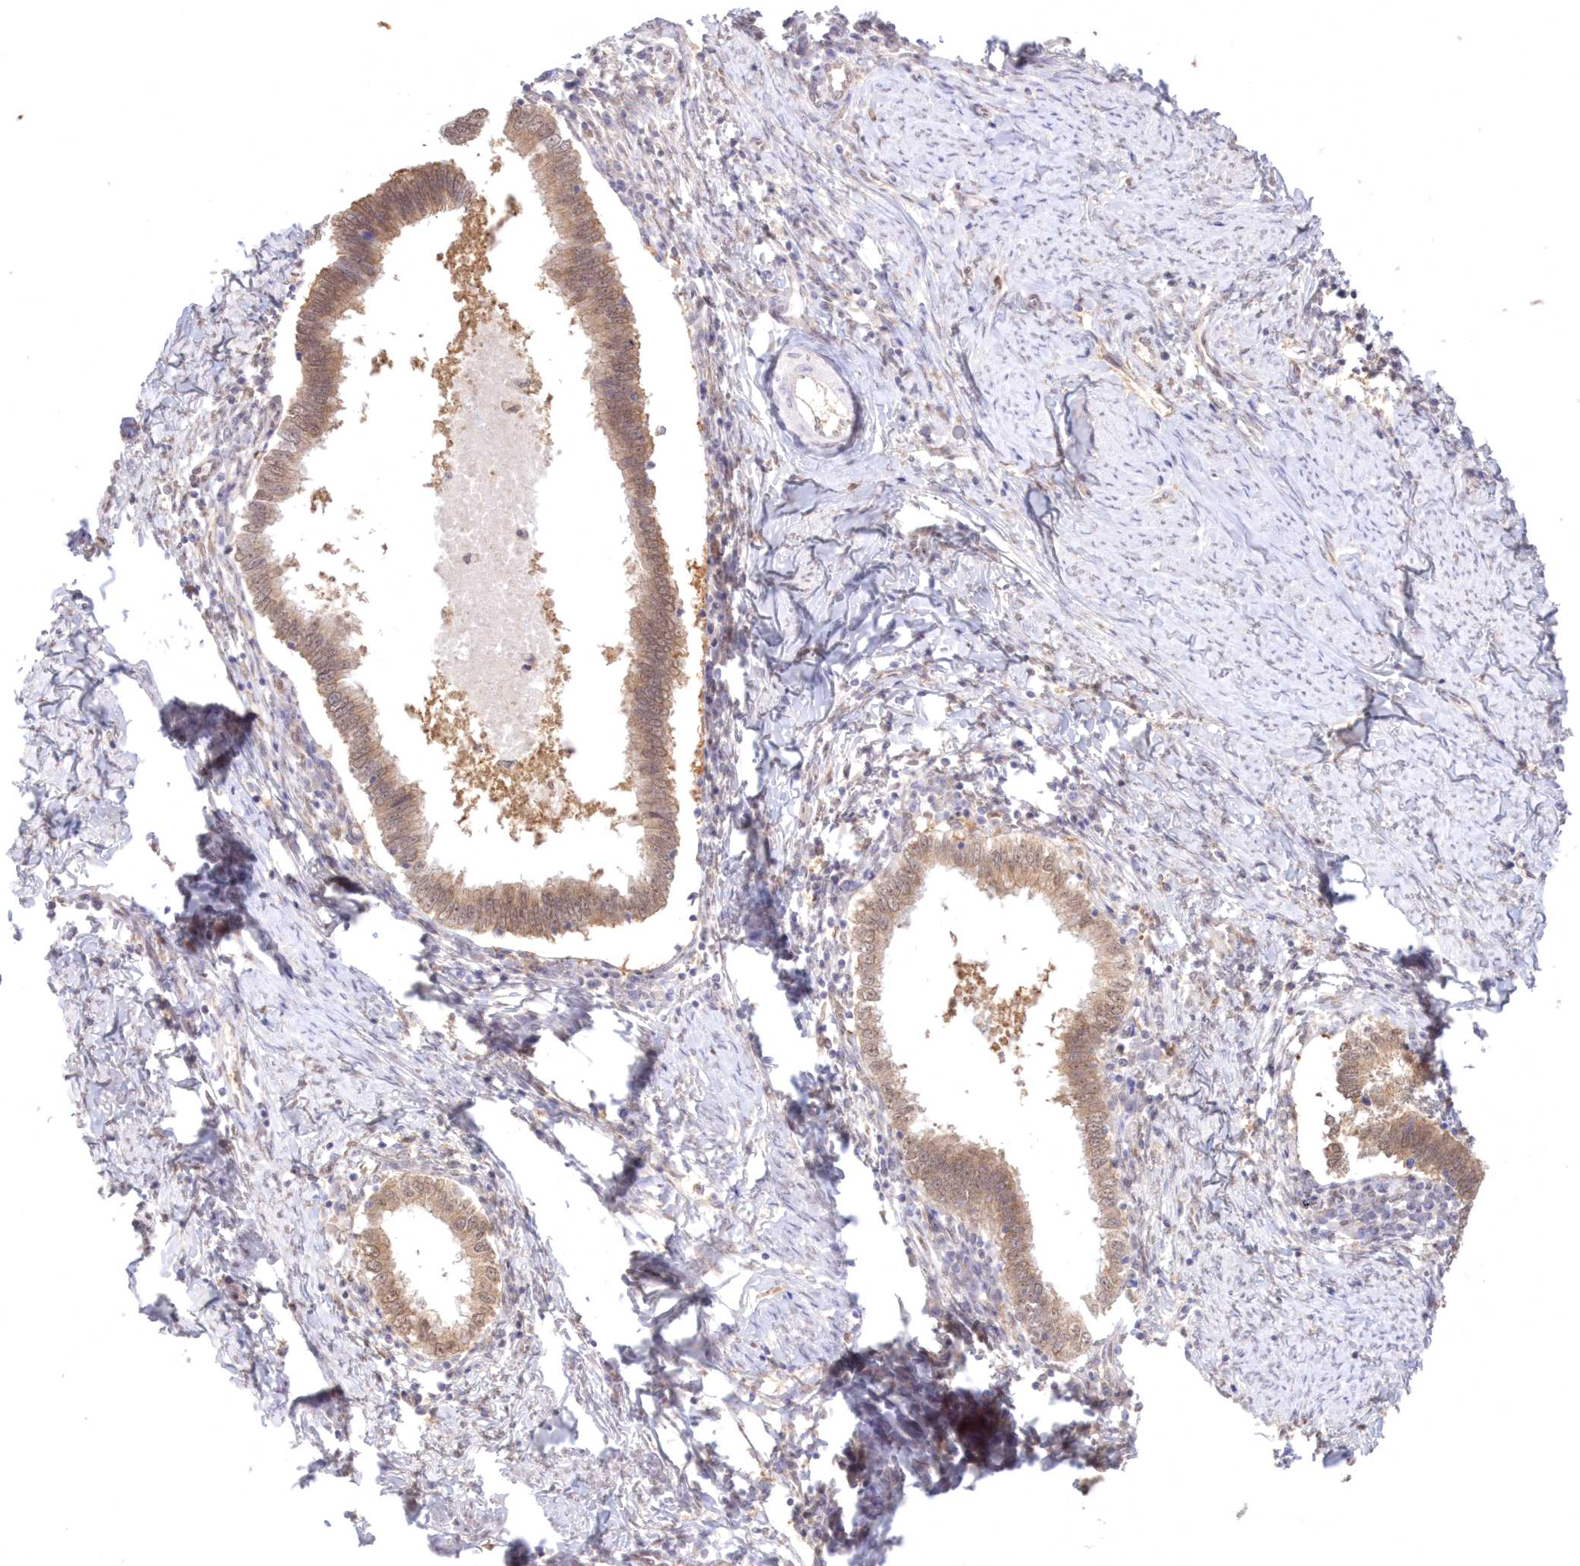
{"staining": {"intensity": "moderate", "quantity": ">75%", "location": "cytoplasmic/membranous,nuclear"}, "tissue": "cervical cancer", "cell_type": "Tumor cells", "image_type": "cancer", "snomed": [{"axis": "morphology", "description": "Adenocarcinoma, NOS"}, {"axis": "topography", "description": "Cervix"}], "caption": "Tumor cells demonstrate medium levels of moderate cytoplasmic/membranous and nuclear positivity in about >75% of cells in human cervical adenocarcinoma. The staining was performed using DAB to visualize the protein expression in brown, while the nuclei were stained in blue with hematoxylin (Magnification: 20x).", "gene": "RNPEP", "patient": {"sex": "female", "age": 36}}